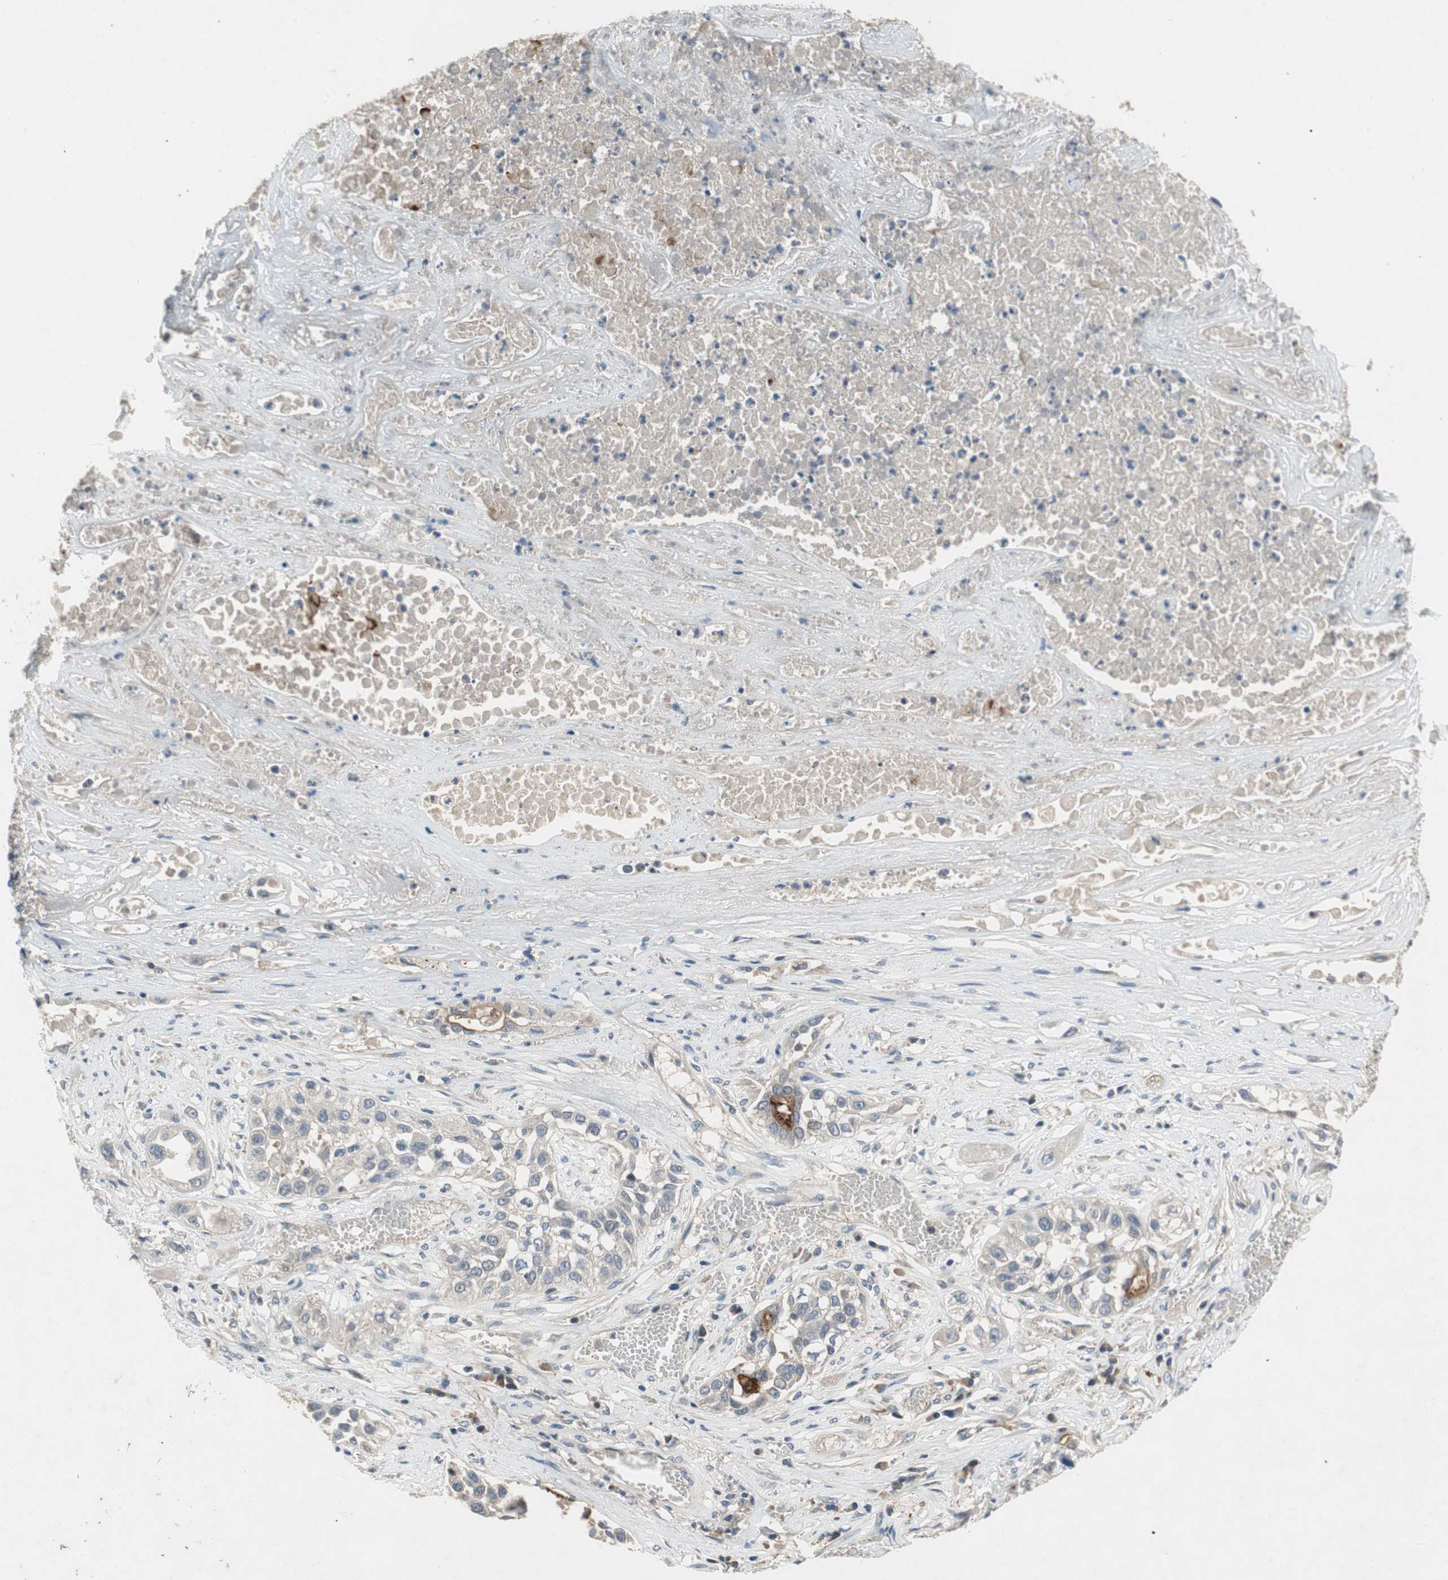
{"staining": {"intensity": "negative", "quantity": "none", "location": "none"}, "tissue": "lung cancer", "cell_type": "Tumor cells", "image_type": "cancer", "snomed": [{"axis": "morphology", "description": "Squamous cell carcinoma, NOS"}, {"axis": "topography", "description": "Lung"}], "caption": "This is a micrograph of IHC staining of lung cancer, which shows no expression in tumor cells.", "gene": "ALPL", "patient": {"sex": "male", "age": 71}}